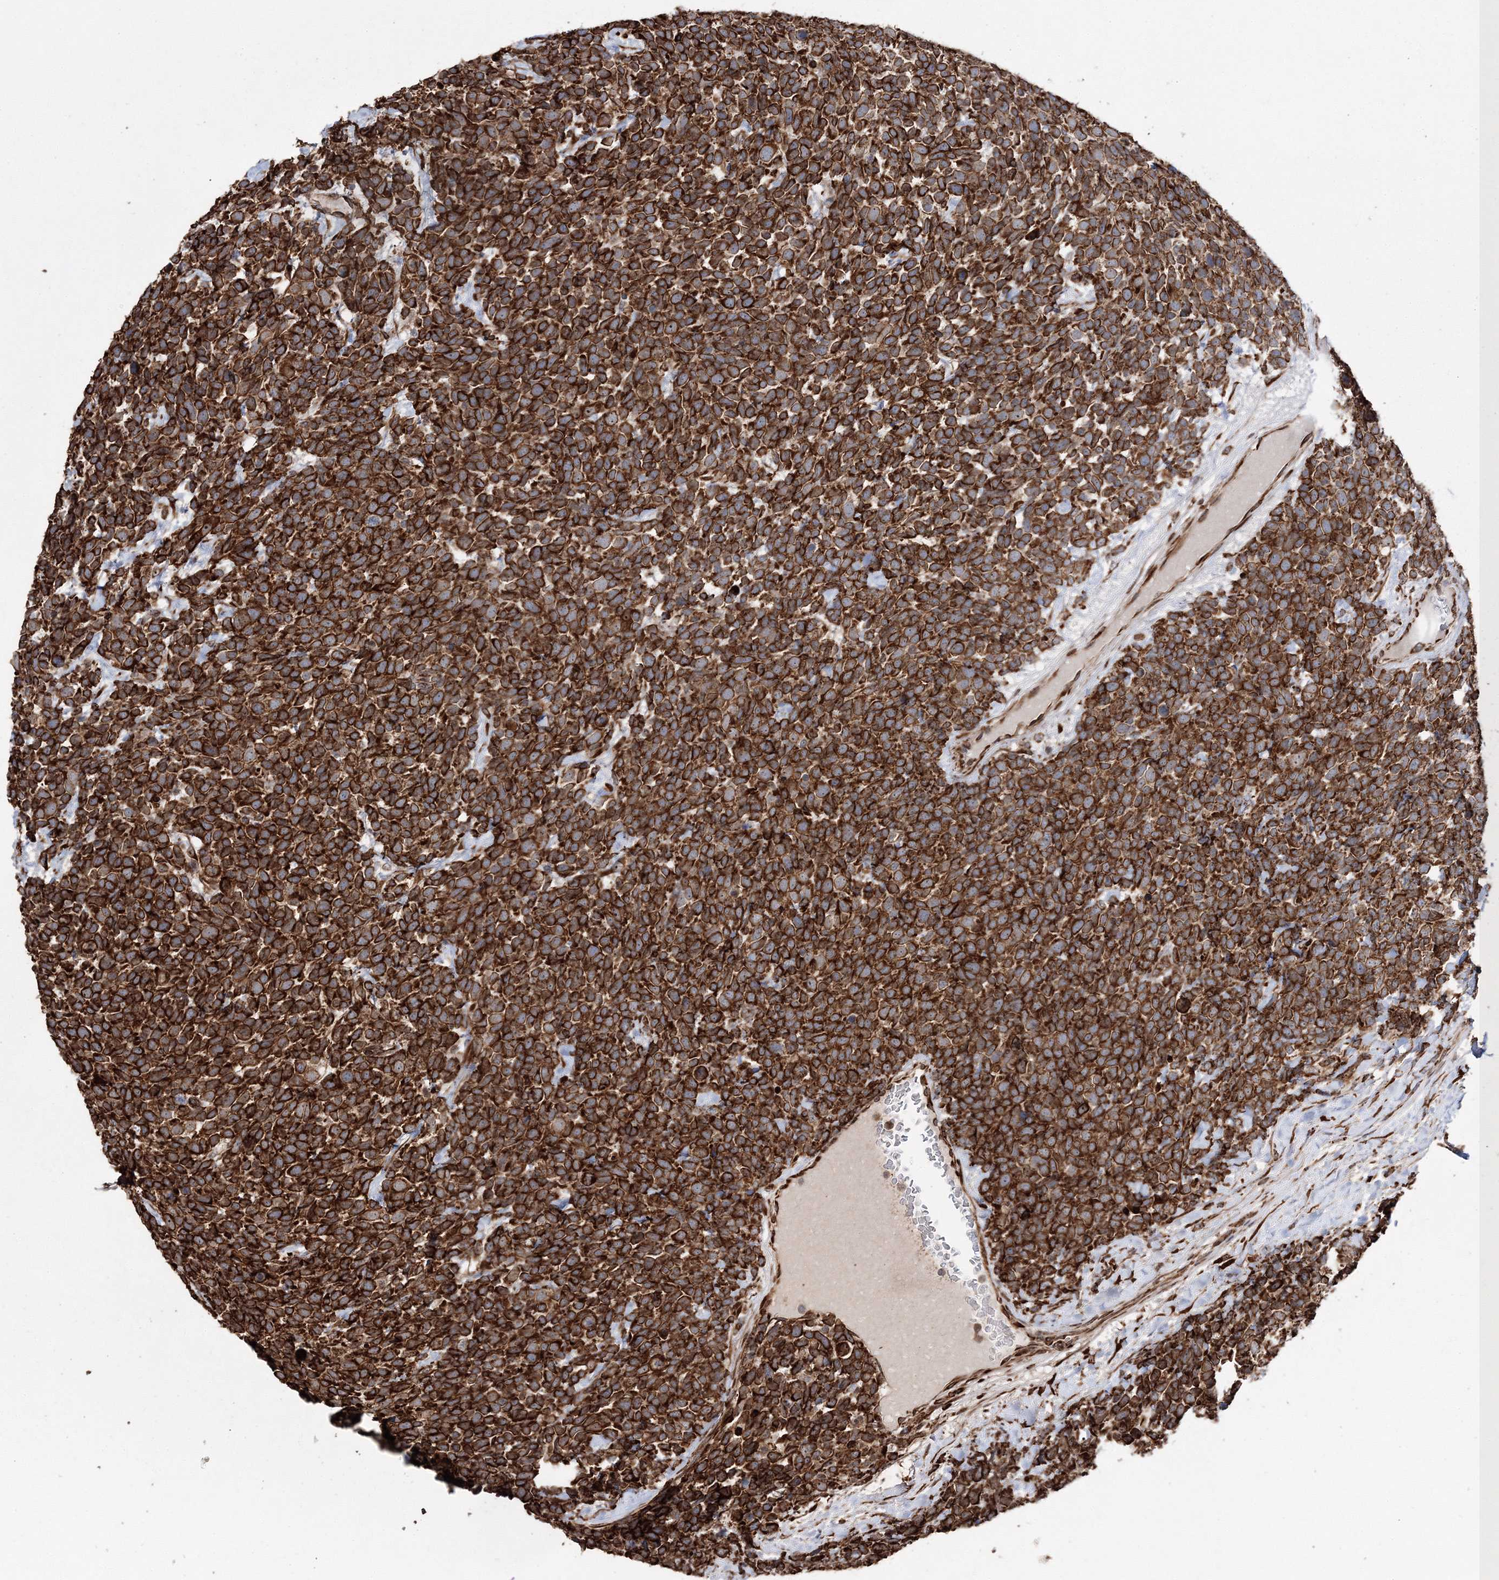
{"staining": {"intensity": "strong", "quantity": ">75%", "location": "cytoplasmic/membranous"}, "tissue": "urothelial cancer", "cell_type": "Tumor cells", "image_type": "cancer", "snomed": [{"axis": "morphology", "description": "Urothelial carcinoma, High grade"}, {"axis": "topography", "description": "Urinary bladder"}], "caption": "There is high levels of strong cytoplasmic/membranous expression in tumor cells of high-grade urothelial carcinoma, as demonstrated by immunohistochemical staining (brown color).", "gene": "SCRN3", "patient": {"sex": "female", "age": 82}}